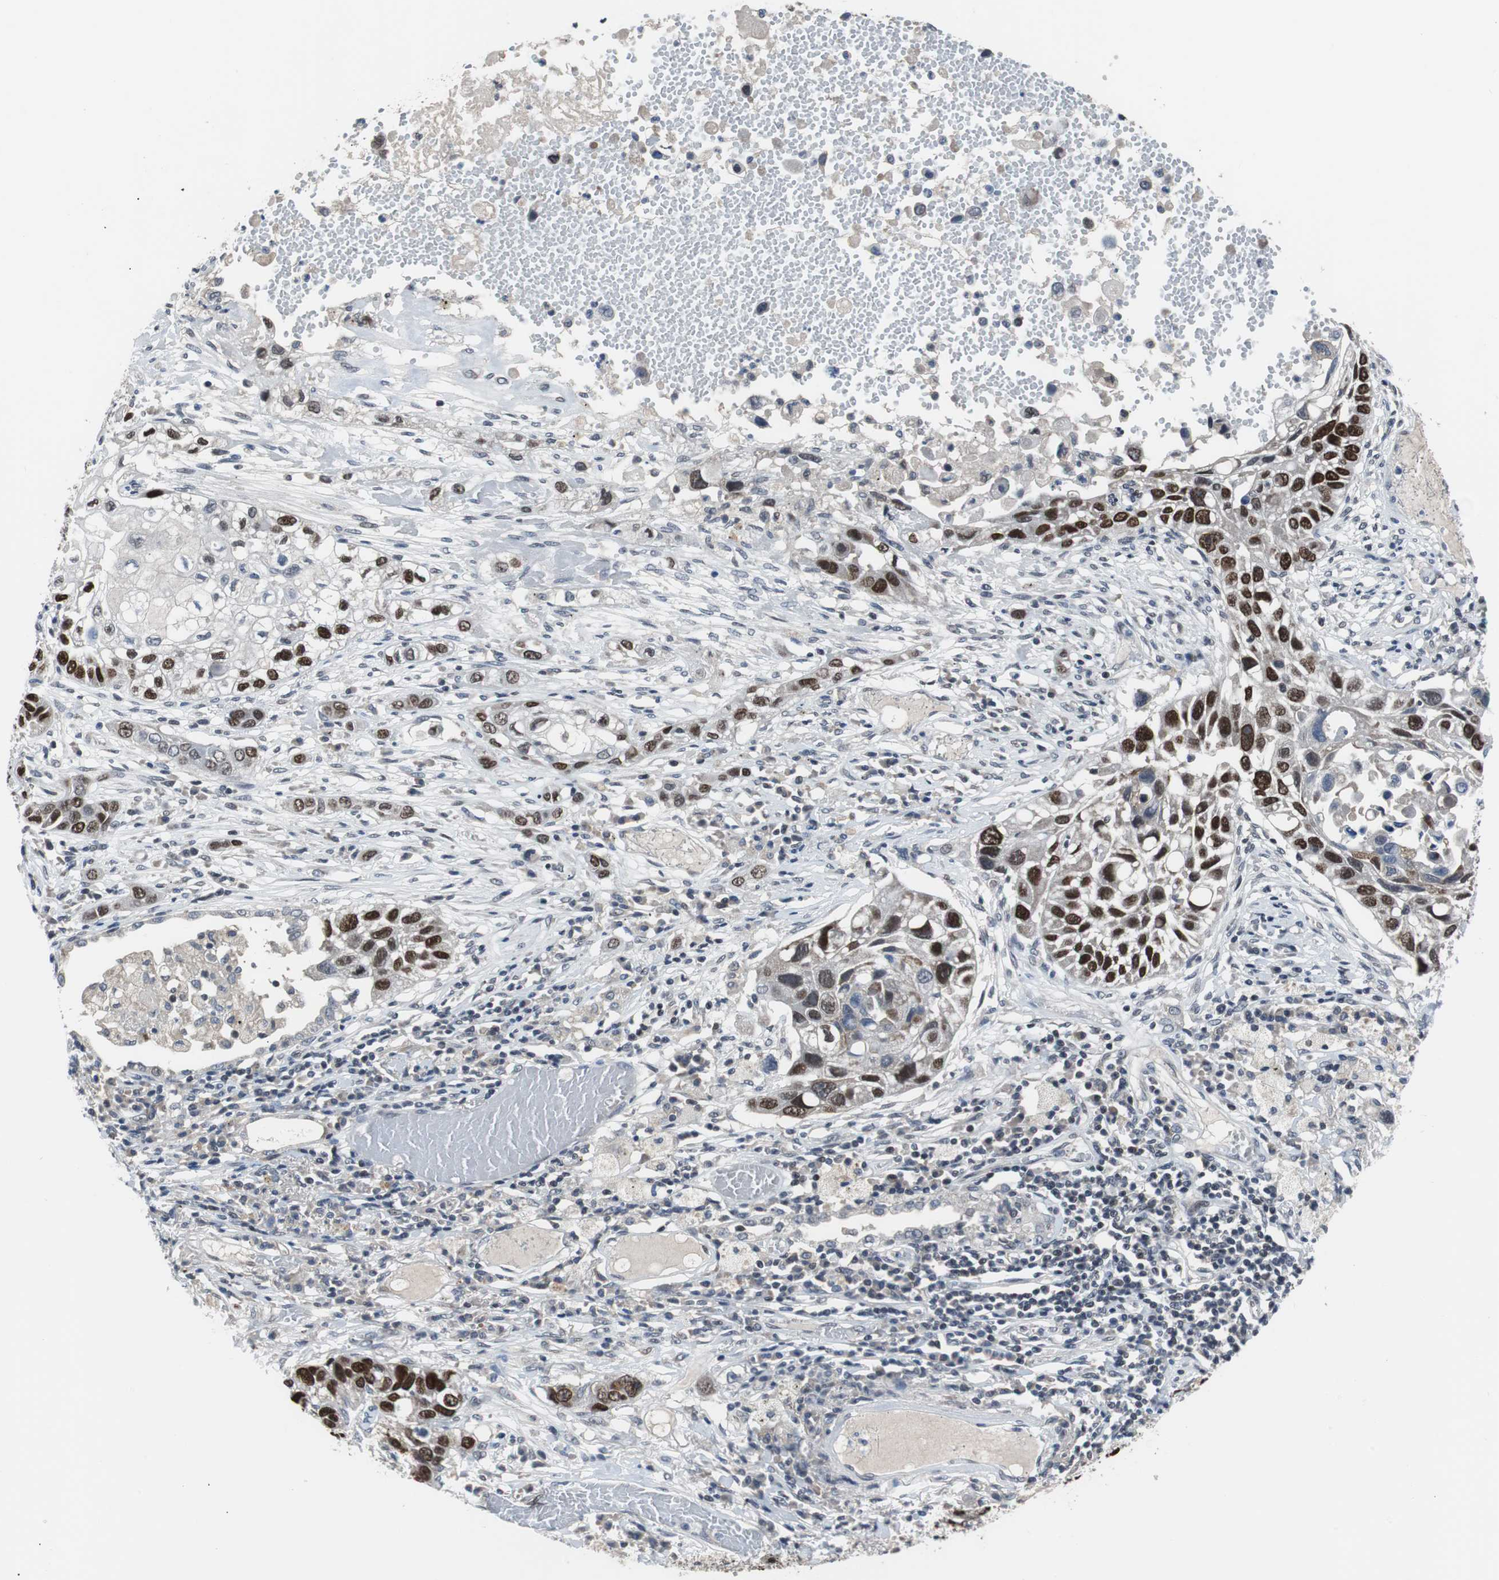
{"staining": {"intensity": "strong", "quantity": "25%-75%", "location": "nuclear"}, "tissue": "lung cancer", "cell_type": "Tumor cells", "image_type": "cancer", "snomed": [{"axis": "morphology", "description": "Squamous cell carcinoma, NOS"}, {"axis": "topography", "description": "Lung"}], "caption": "IHC (DAB) staining of human lung cancer exhibits strong nuclear protein staining in approximately 25%-75% of tumor cells.", "gene": "TP63", "patient": {"sex": "male", "age": 71}}